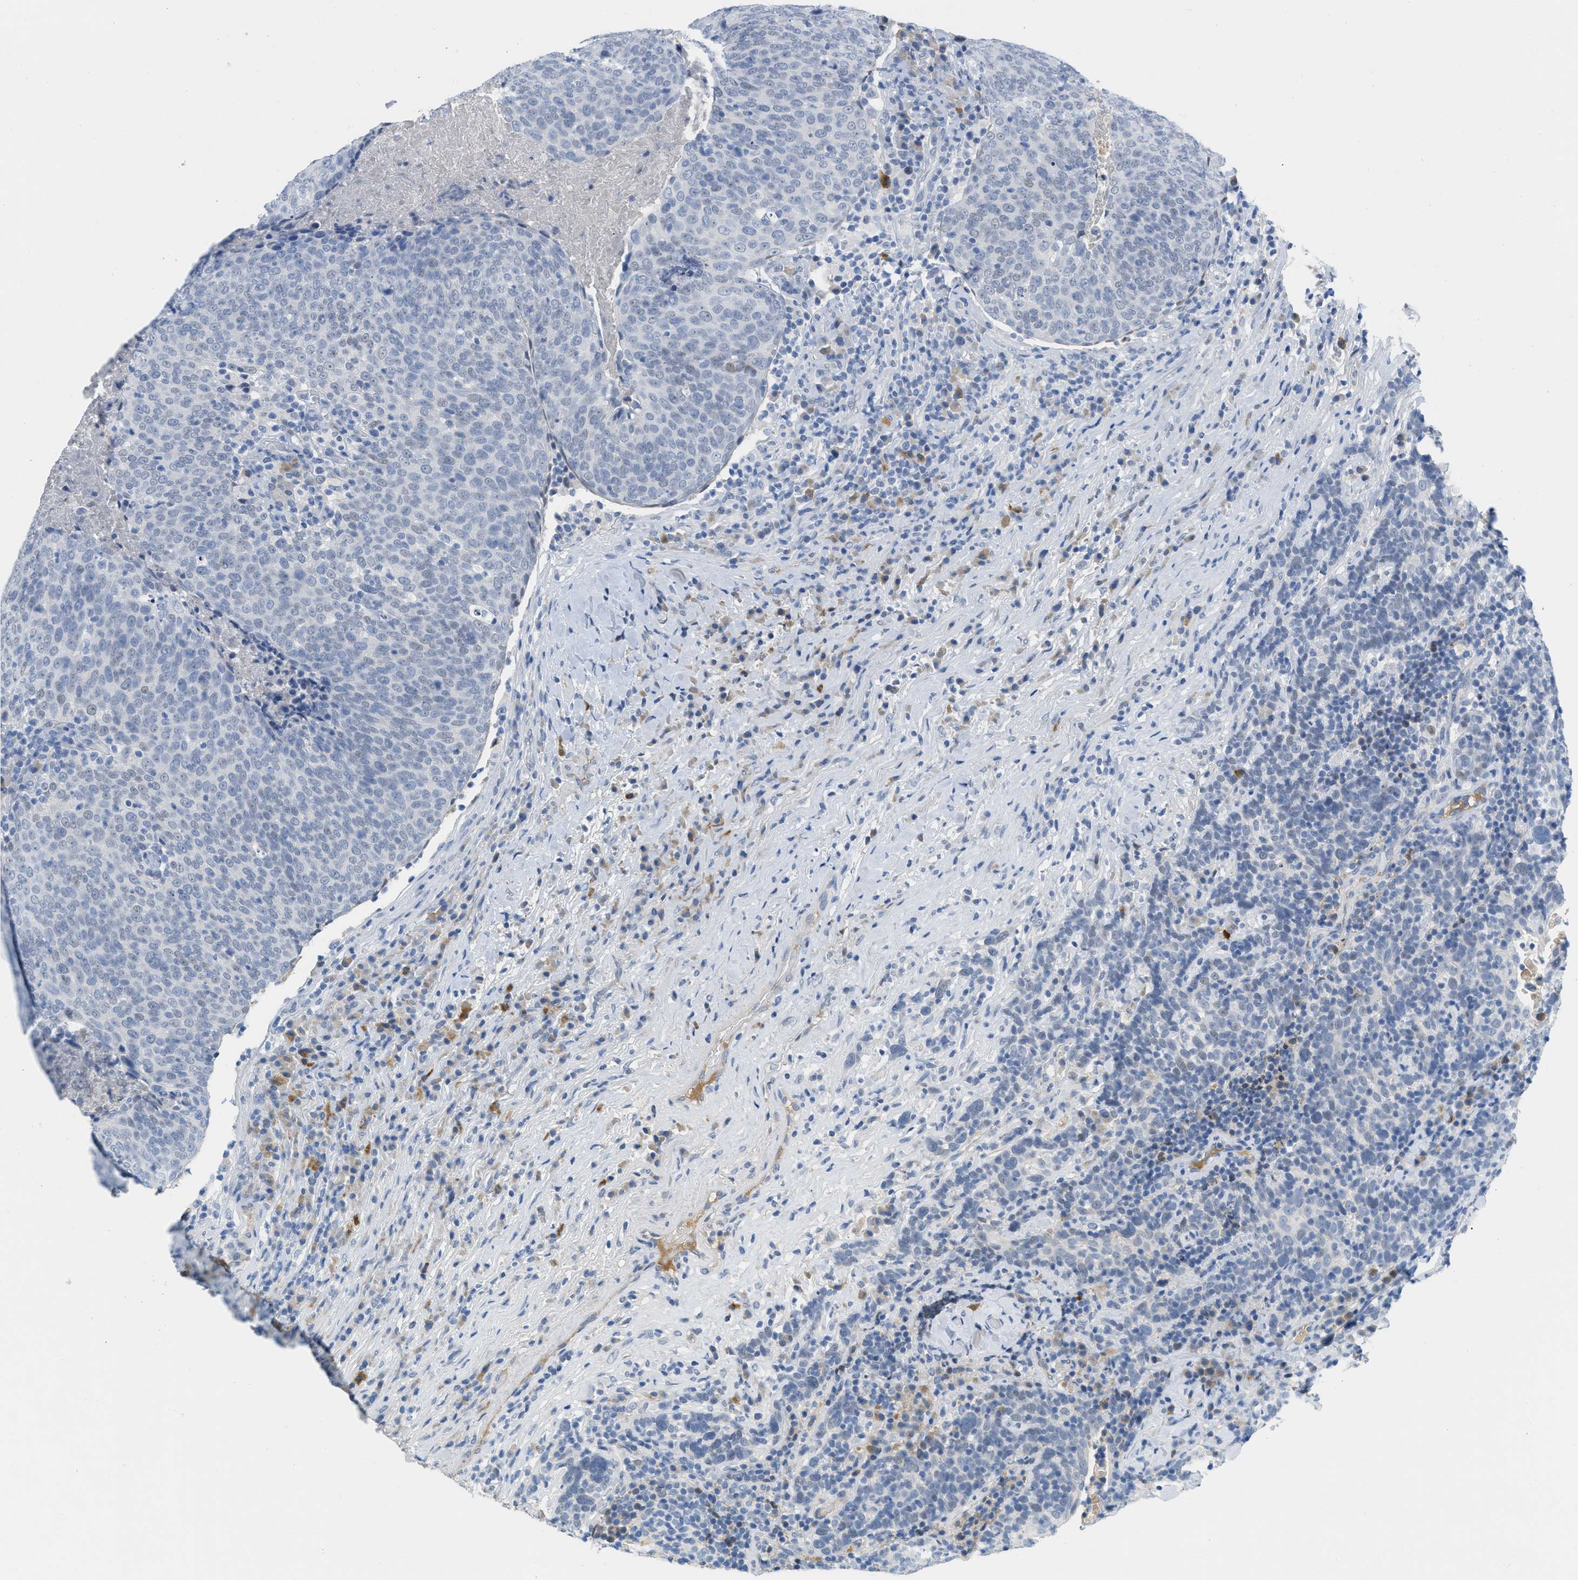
{"staining": {"intensity": "negative", "quantity": "none", "location": "none"}, "tissue": "head and neck cancer", "cell_type": "Tumor cells", "image_type": "cancer", "snomed": [{"axis": "morphology", "description": "Squamous cell carcinoma, NOS"}, {"axis": "morphology", "description": "Squamous cell carcinoma, metastatic, NOS"}, {"axis": "topography", "description": "Lymph node"}, {"axis": "topography", "description": "Head-Neck"}], "caption": "DAB (3,3'-diaminobenzidine) immunohistochemical staining of head and neck cancer (metastatic squamous cell carcinoma) displays no significant staining in tumor cells.", "gene": "HSF2", "patient": {"sex": "male", "age": 62}}